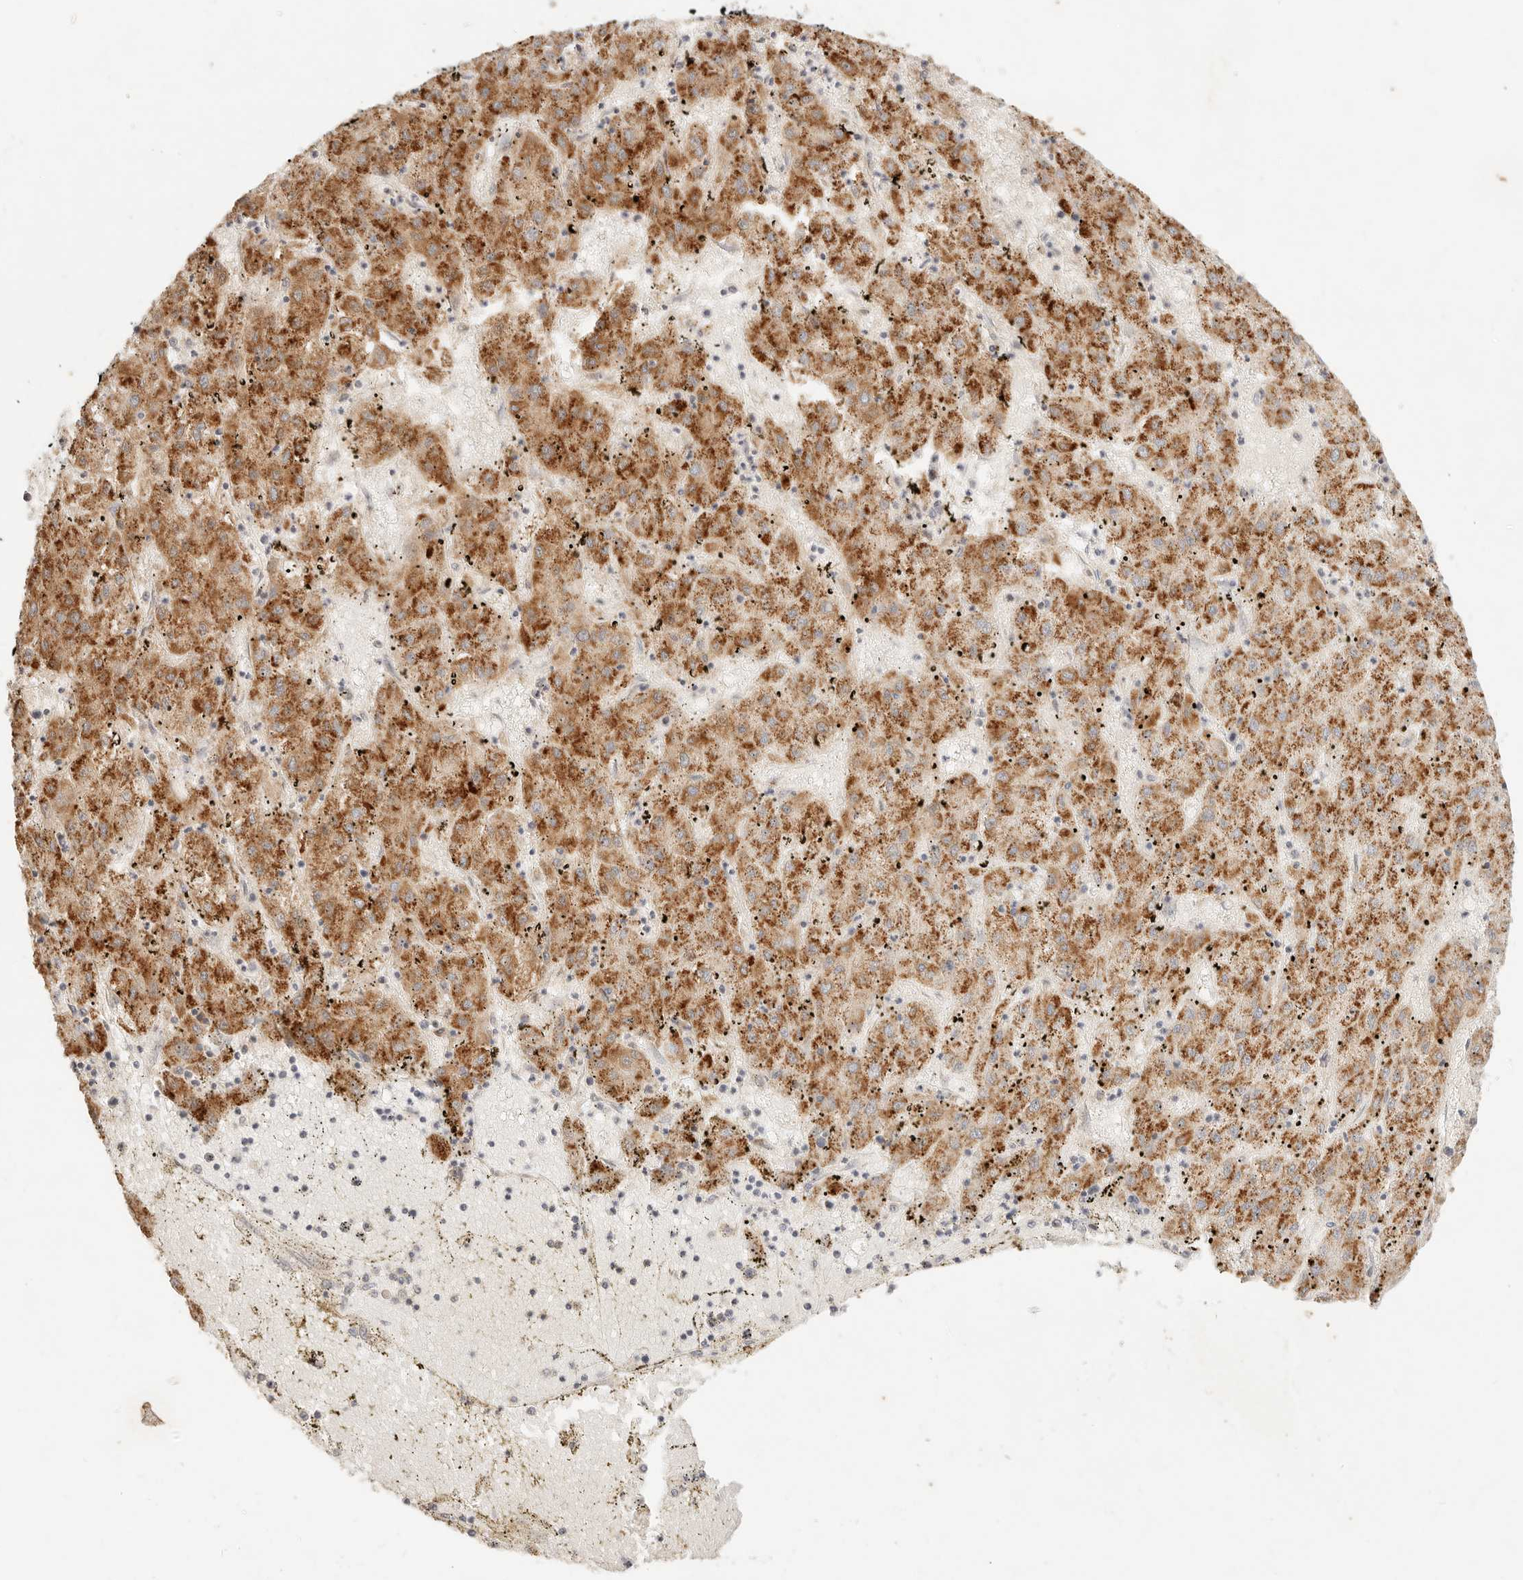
{"staining": {"intensity": "moderate", "quantity": ">75%", "location": "cytoplasmic/membranous"}, "tissue": "liver cancer", "cell_type": "Tumor cells", "image_type": "cancer", "snomed": [{"axis": "morphology", "description": "Carcinoma, Hepatocellular, NOS"}, {"axis": "topography", "description": "Liver"}], "caption": "DAB (3,3'-diaminobenzidine) immunohistochemical staining of liver cancer exhibits moderate cytoplasmic/membranous protein staining in approximately >75% of tumor cells. (DAB (3,3'-diaminobenzidine) = brown stain, brightfield microscopy at high magnification).", "gene": "ACOX1", "patient": {"sex": "male", "age": 72}}